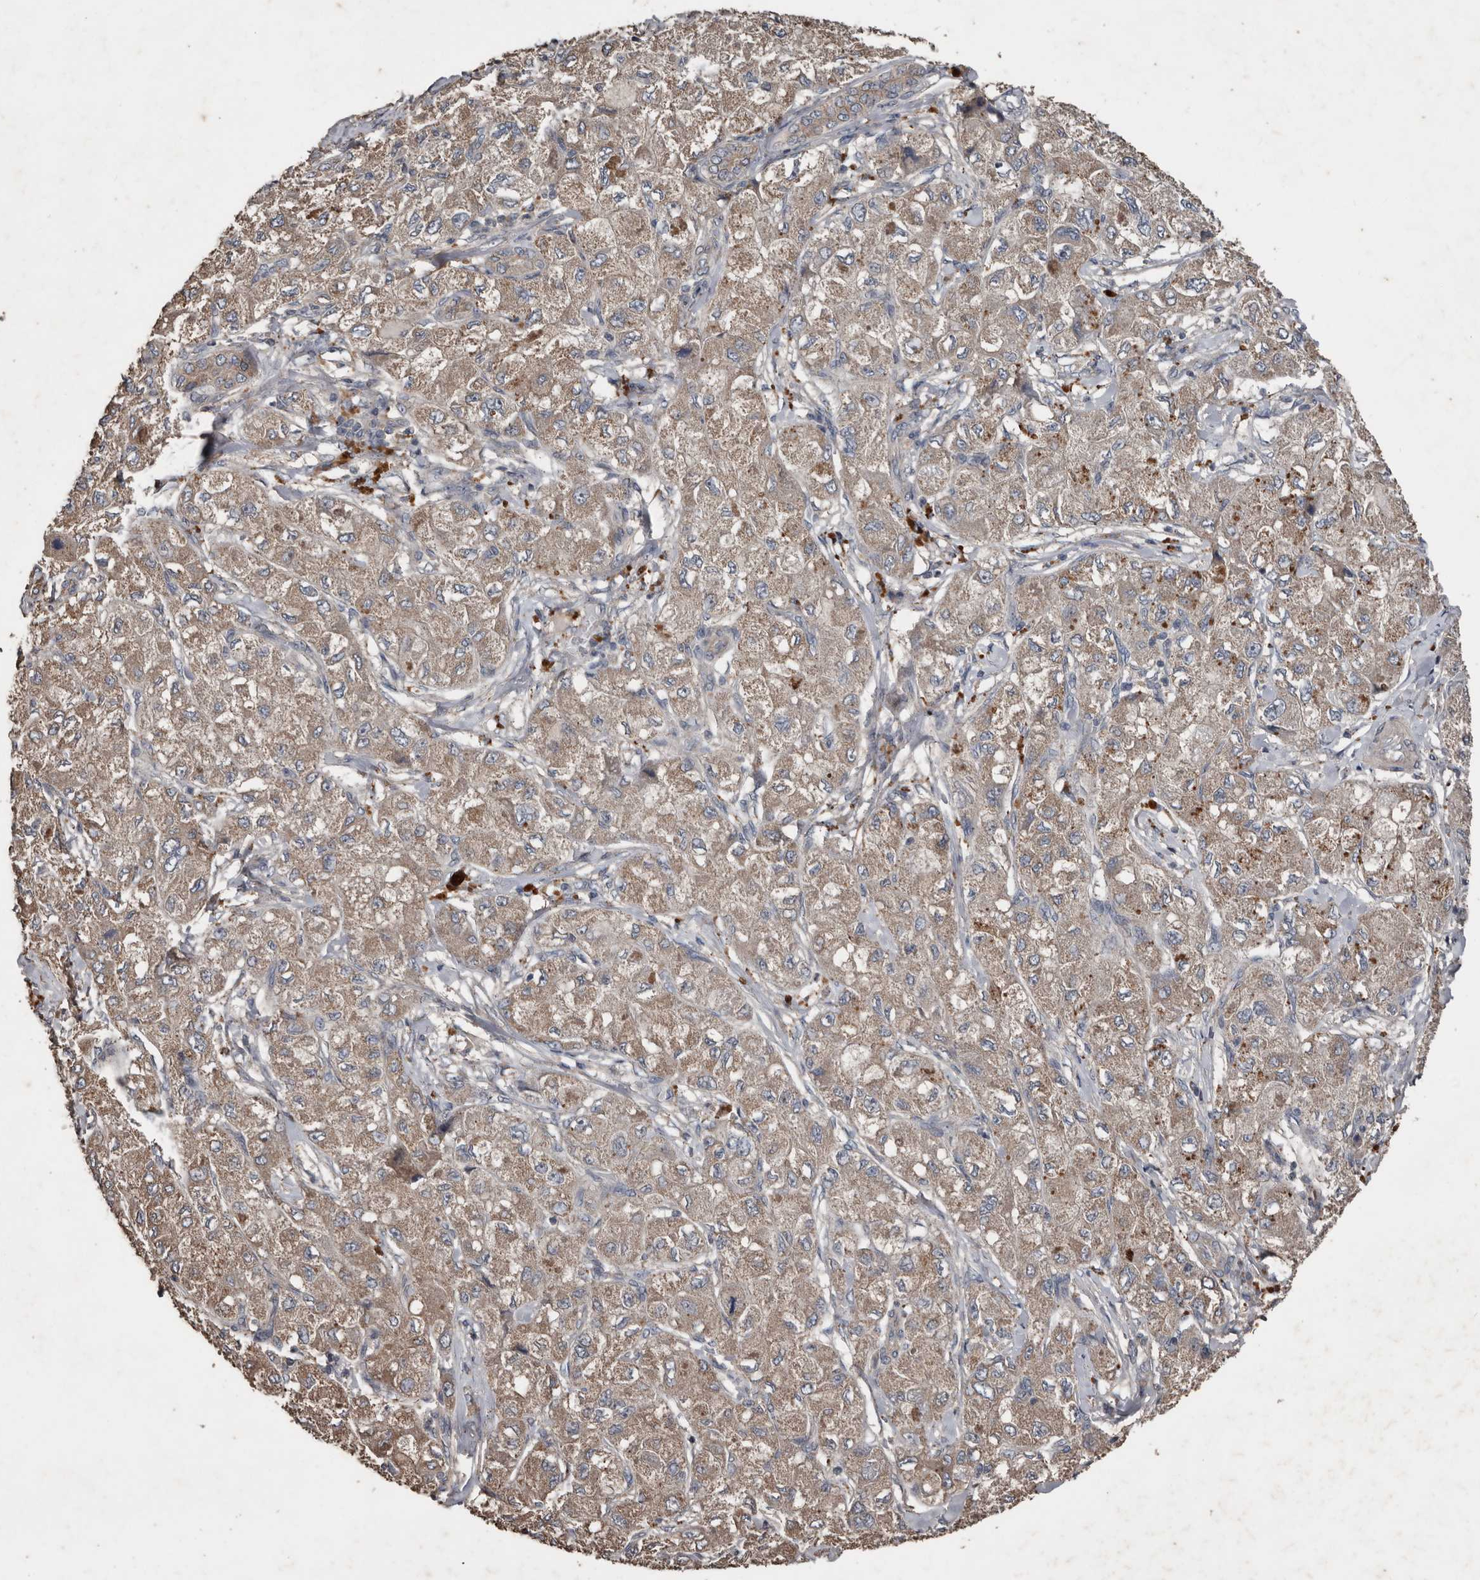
{"staining": {"intensity": "moderate", "quantity": ">75%", "location": "cytoplasmic/membranous"}, "tissue": "liver cancer", "cell_type": "Tumor cells", "image_type": "cancer", "snomed": [{"axis": "morphology", "description": "Carcinoma, Hepatocellular, NOS"}, {"axis": "topography", "description": "Liver"}], "caption": "Immunohistochemical staining of human liver cancer (hepatocellular carcinoma) displays medium levels of moderate cytoplasmic/membranous protein staining in about >75% of tumor cells.", "gene": "HYAL4", "patient": {"sex": "male", "age": 80}}